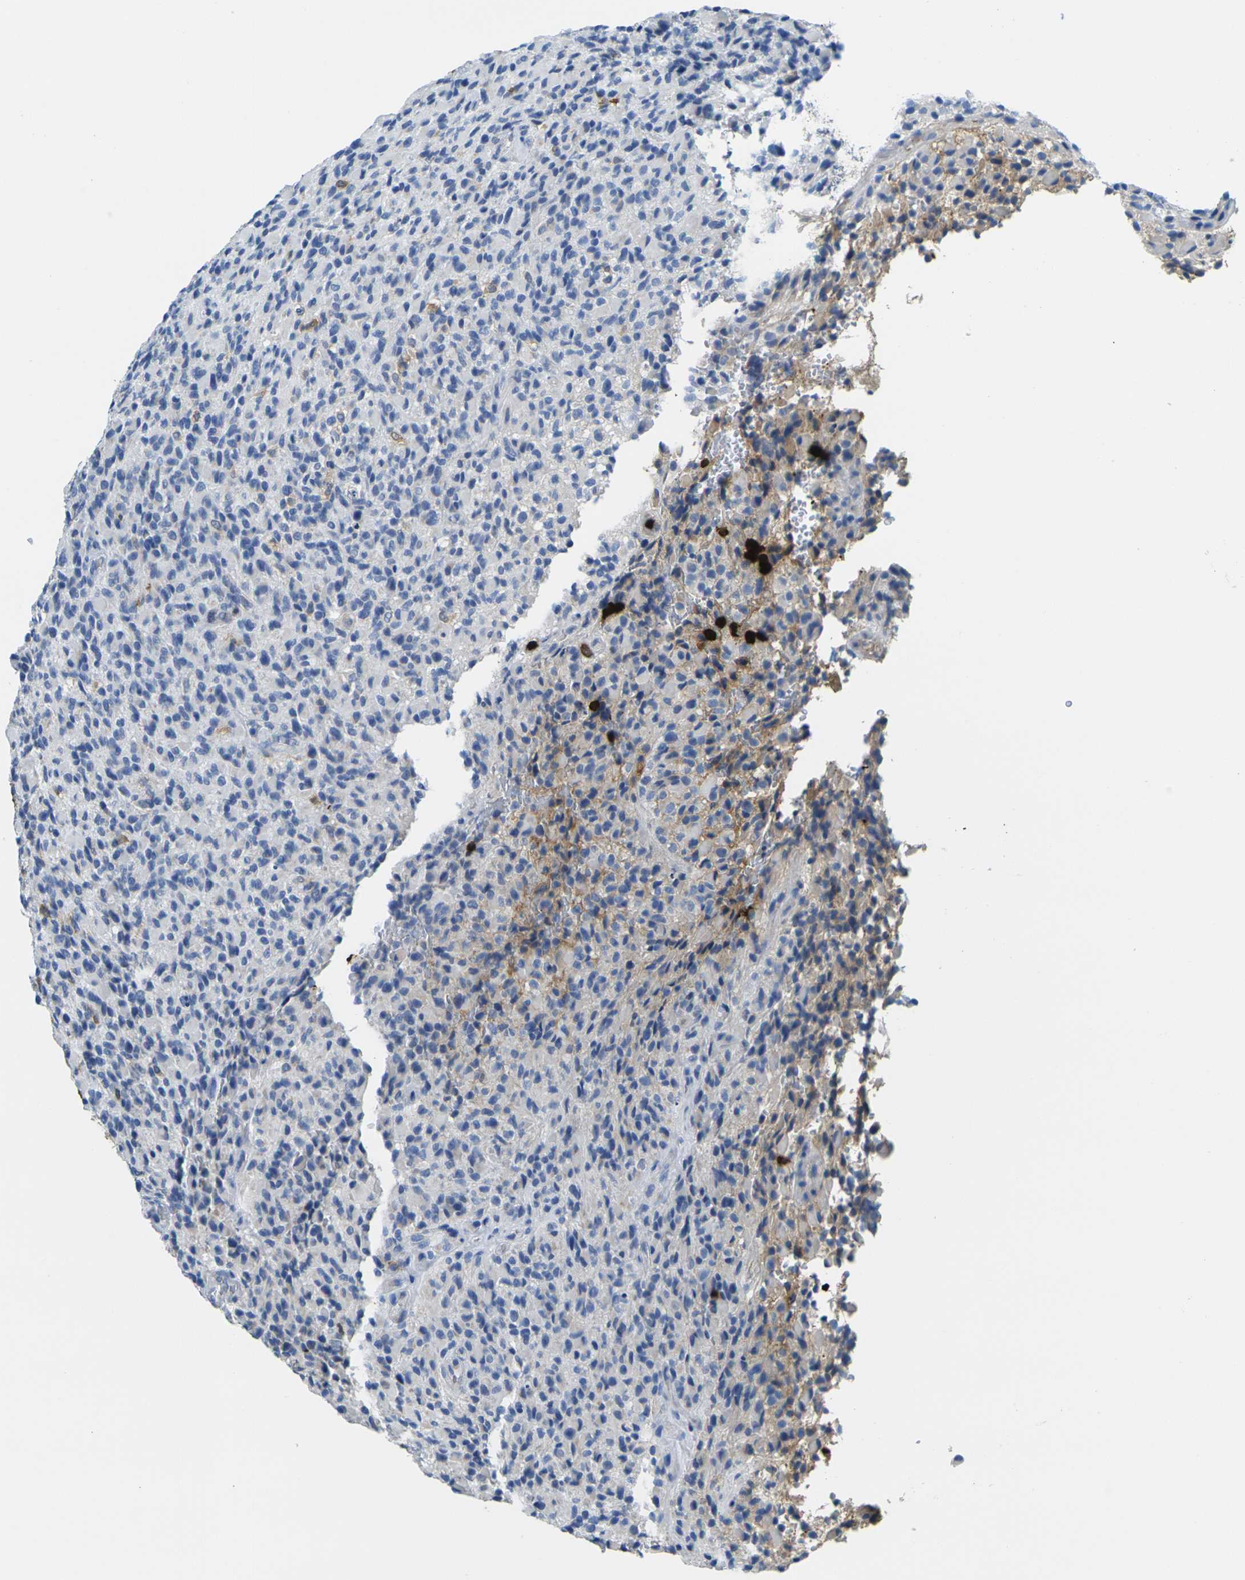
{"staining": {"intensity": "negative", "quantity": "none", "location": "none"}, "tissue": "glioma", "cell_type": "Tumor cells", "image_type": "cancer", "snomed": [{"axis": "morphology", "description": "Glioma, malignant, High grade"}, {"axis": "topography", "description": "Brain"}], "caption": "An image of human malignant high-grade glioma is negative for staining in tumor cells.", "gene": "S100A9", "patient": {"sex": "male", "age": 71}}